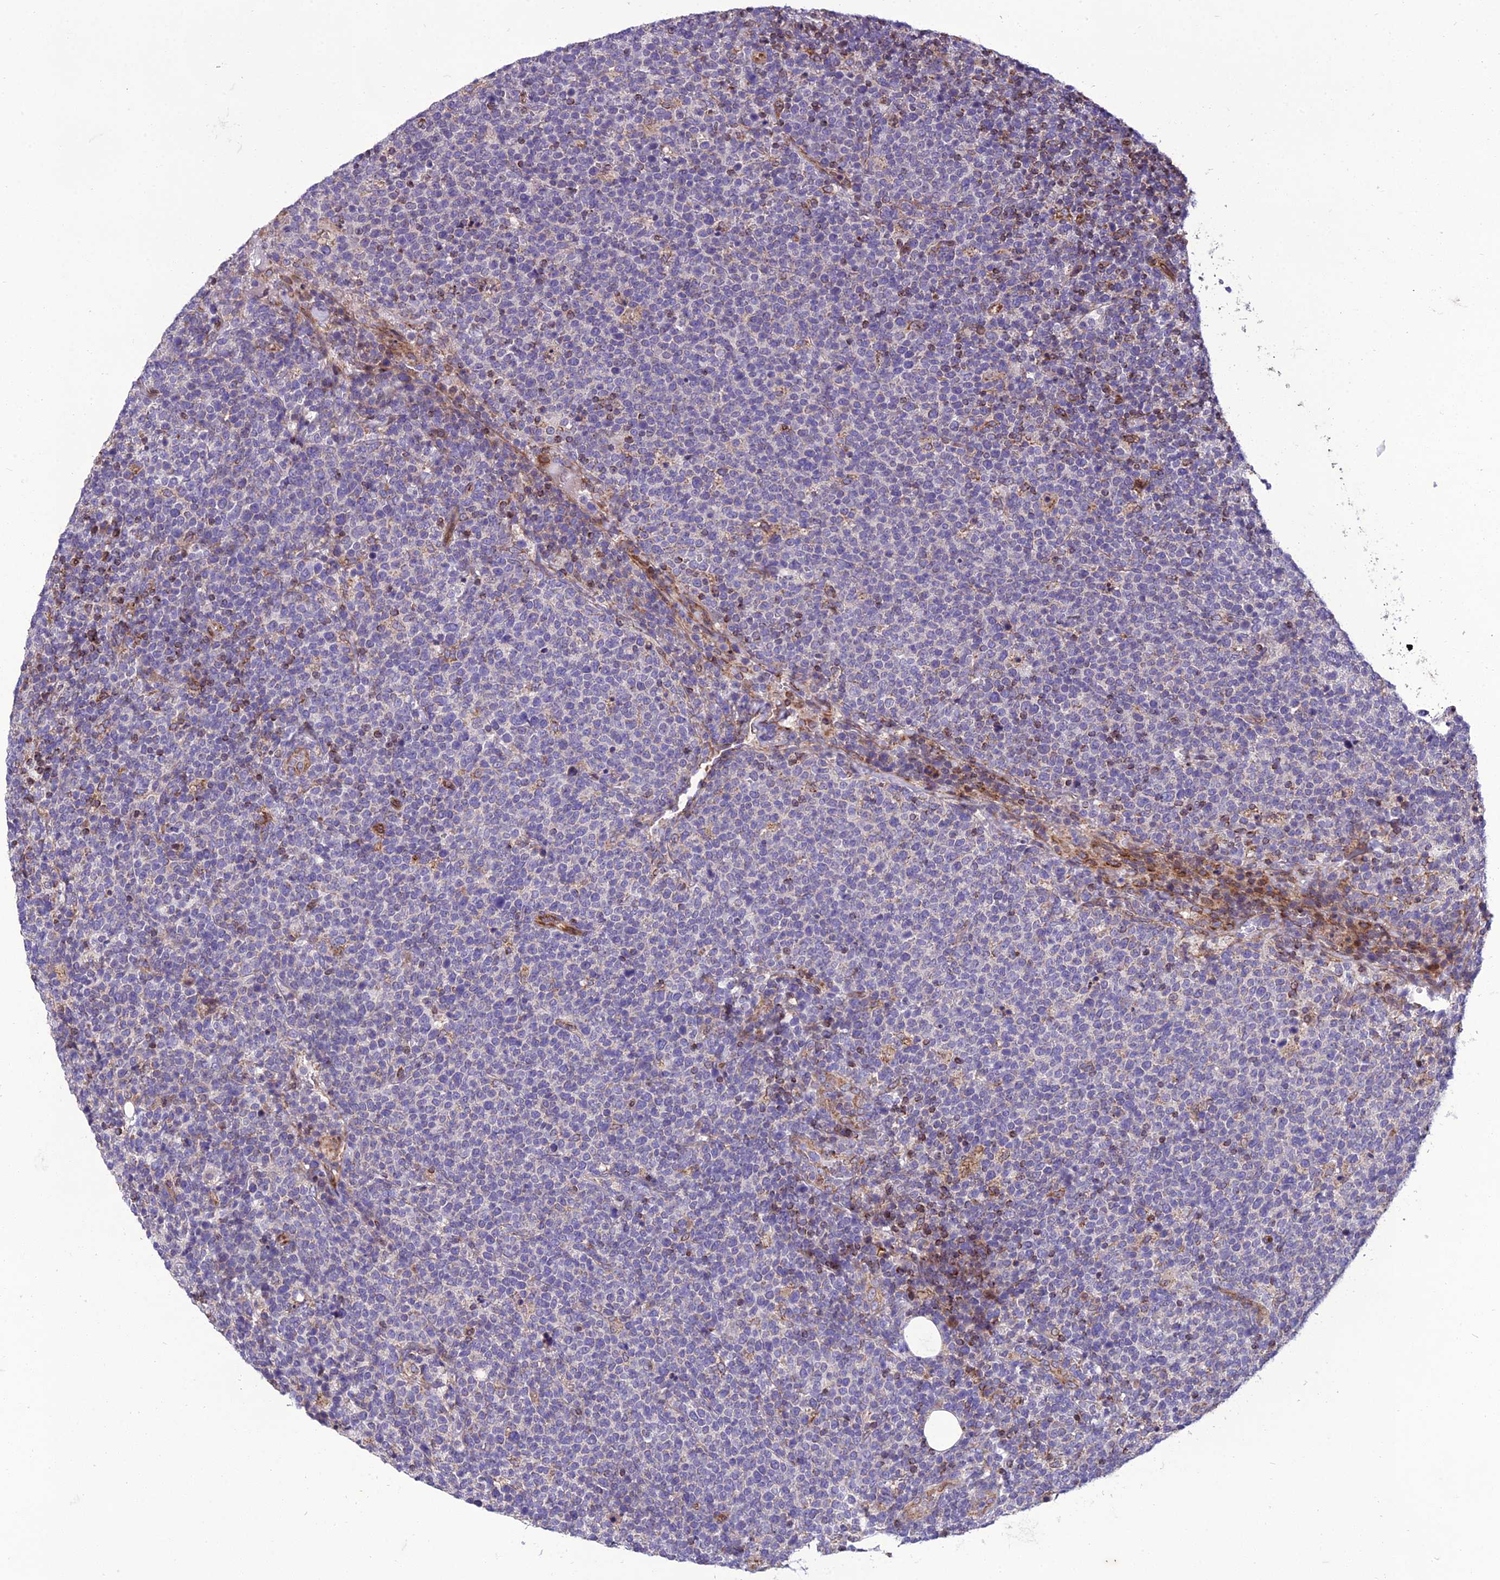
{"staining": {"intensity": "negative", "quantity": "none", "location": "none"}, "tissue": "lymphoma", "cell_type": "Tumor cells", "image_type": "cancer", "snomed": [{"axis": "morphology", "description": "Malignant lymphoma, non-Hodgkin's type, High grade"}, {"axis": "topography", "description": "Lymph node"}], "caption": "Protein analysis of high-grade malignant lymphoma, non-Hodgkin's type displays no significant positivity in tumor cells.", "gene": "GIMAP1", "patient": {"sex": "male", "age": 61}}